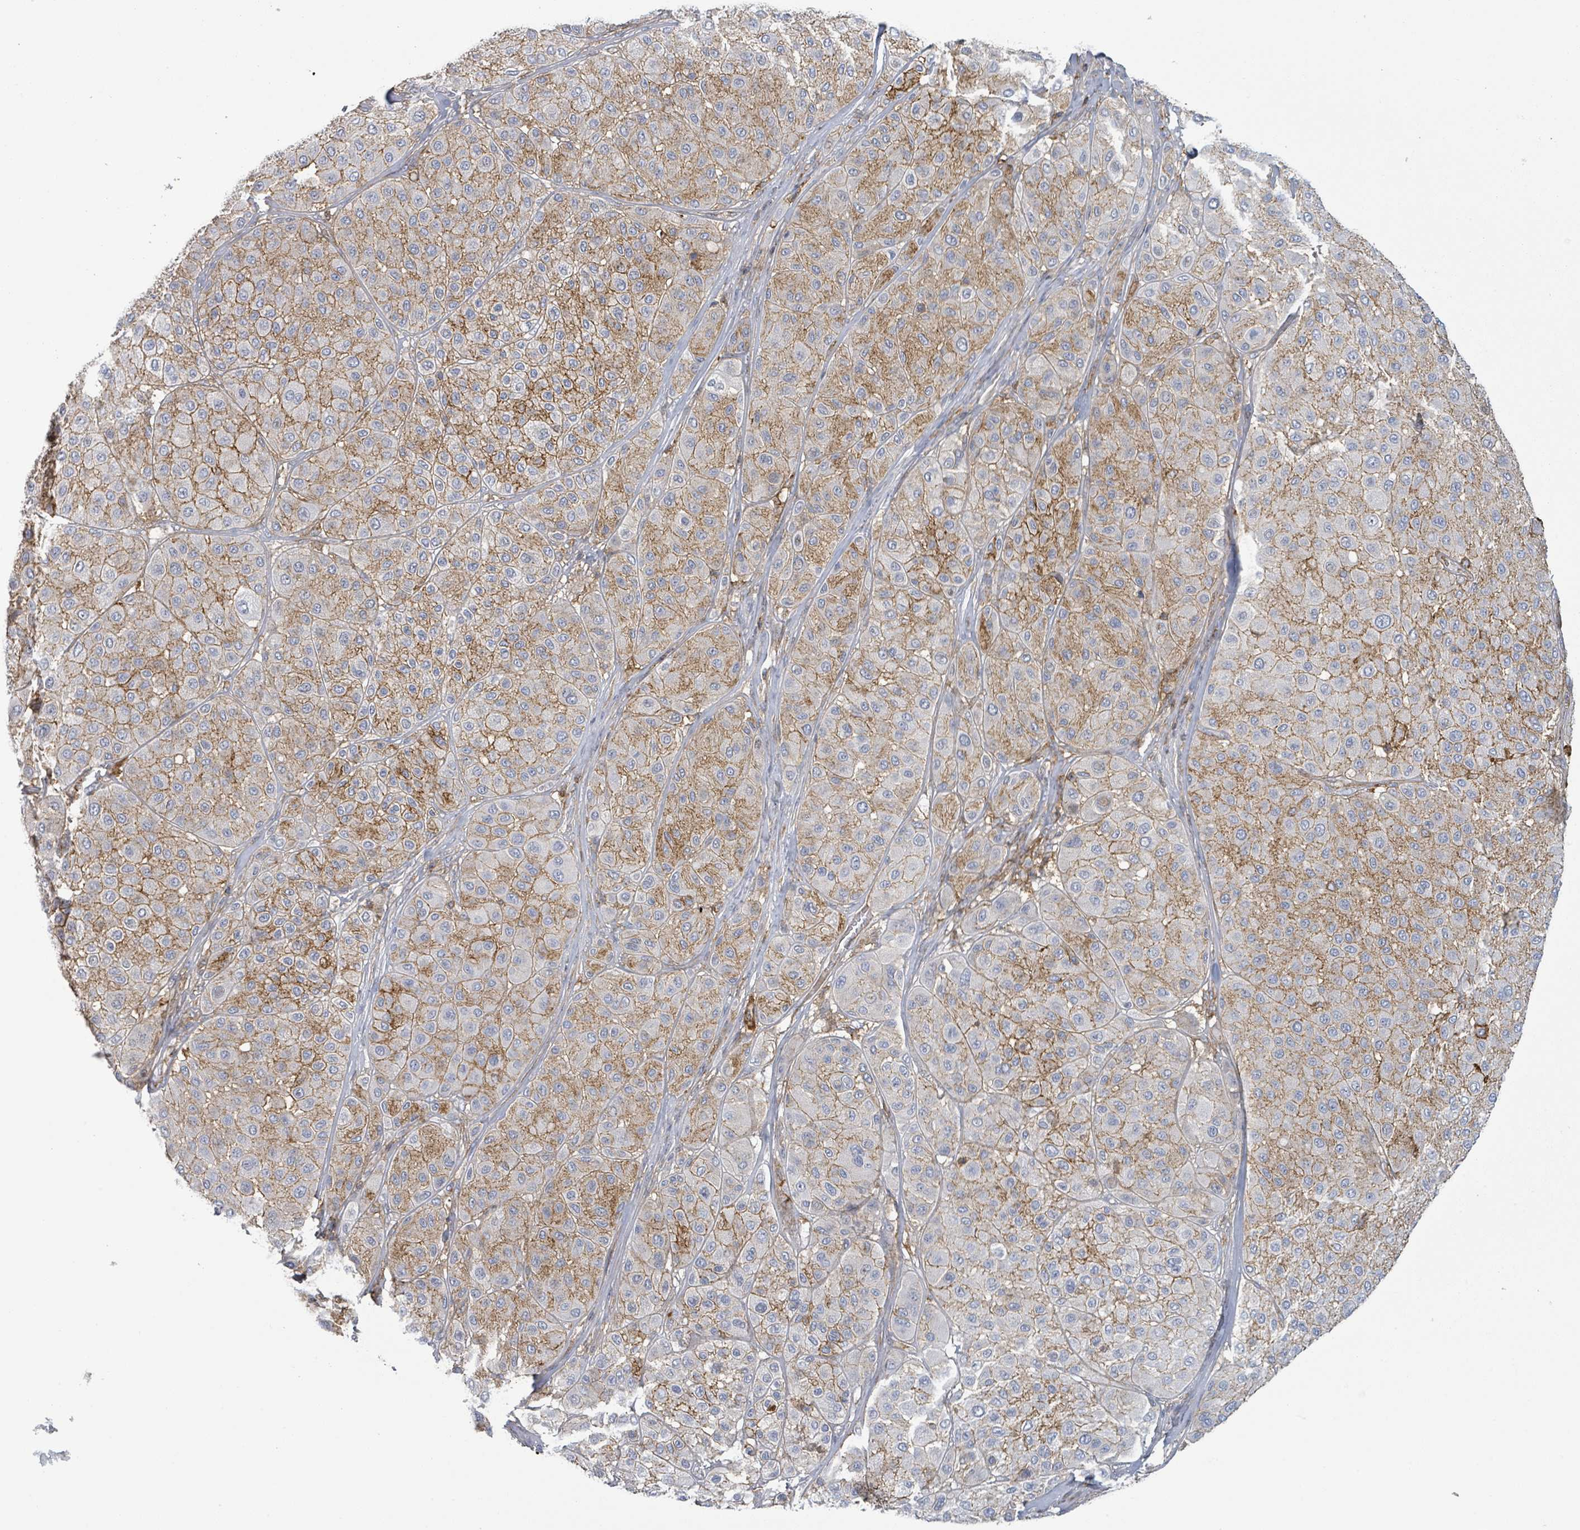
{"staining": {"intensity": "moderate", "quantity": "25%-75%", "location": "cytoplasmic/membranous"}, "tissue": "melanoma", "cell_type": "Tumor cells", "image_type": "cancer", "snomed": [{"axis": "morphology", "description": "Malignant melanoma, Metastatic site"}, {"axis": "topography", "description": "Smooth muscle"}], "caption": "This image shows IHC staining of human malignant melanoma (metastatic site), with medium moderate cytoplasmic/membranous expression in approximately 25%-75% of tumor cells.", "gene": "TNFRSF14", "patient": {"sex": "male", "age": 41}}